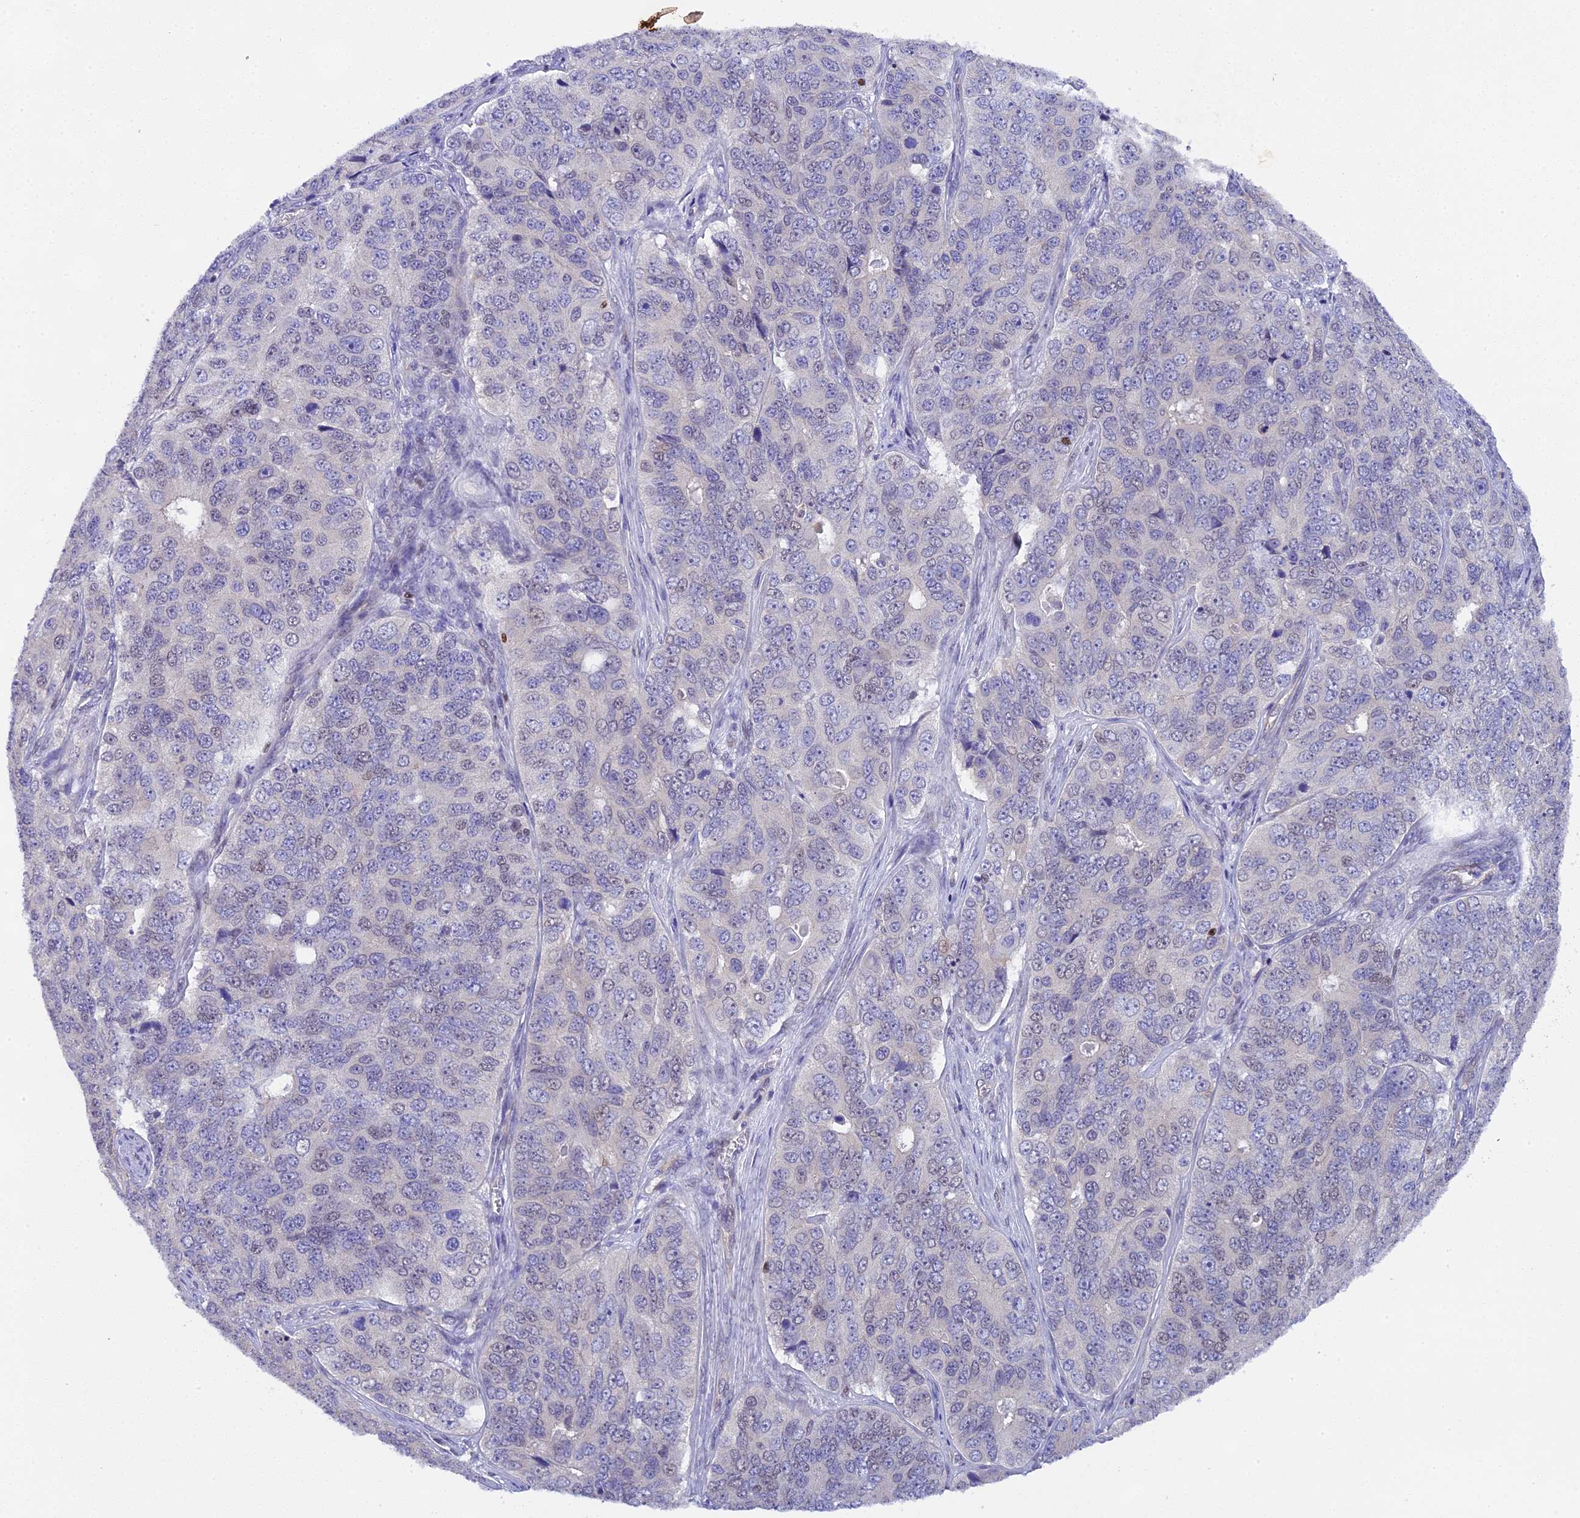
{"staining": {"intensity": "negative", "quantity": "none", "location": "none"}, "tissue": "ovarian cancer", "cell_type": "Tumor cells", "image_type": "cancer", "snomed": [{"axis": "morphology", "description": "Carcinoma, endometroid"}, {"axis": "topography", "description": "Ovary"}], "caption": "Immunohistochemical staining of human ovarian endometroid carcinoma displays no significant positivity in tumor cells.", "gene": "SP4", "patient": {"sex": "female", "age": 51}}